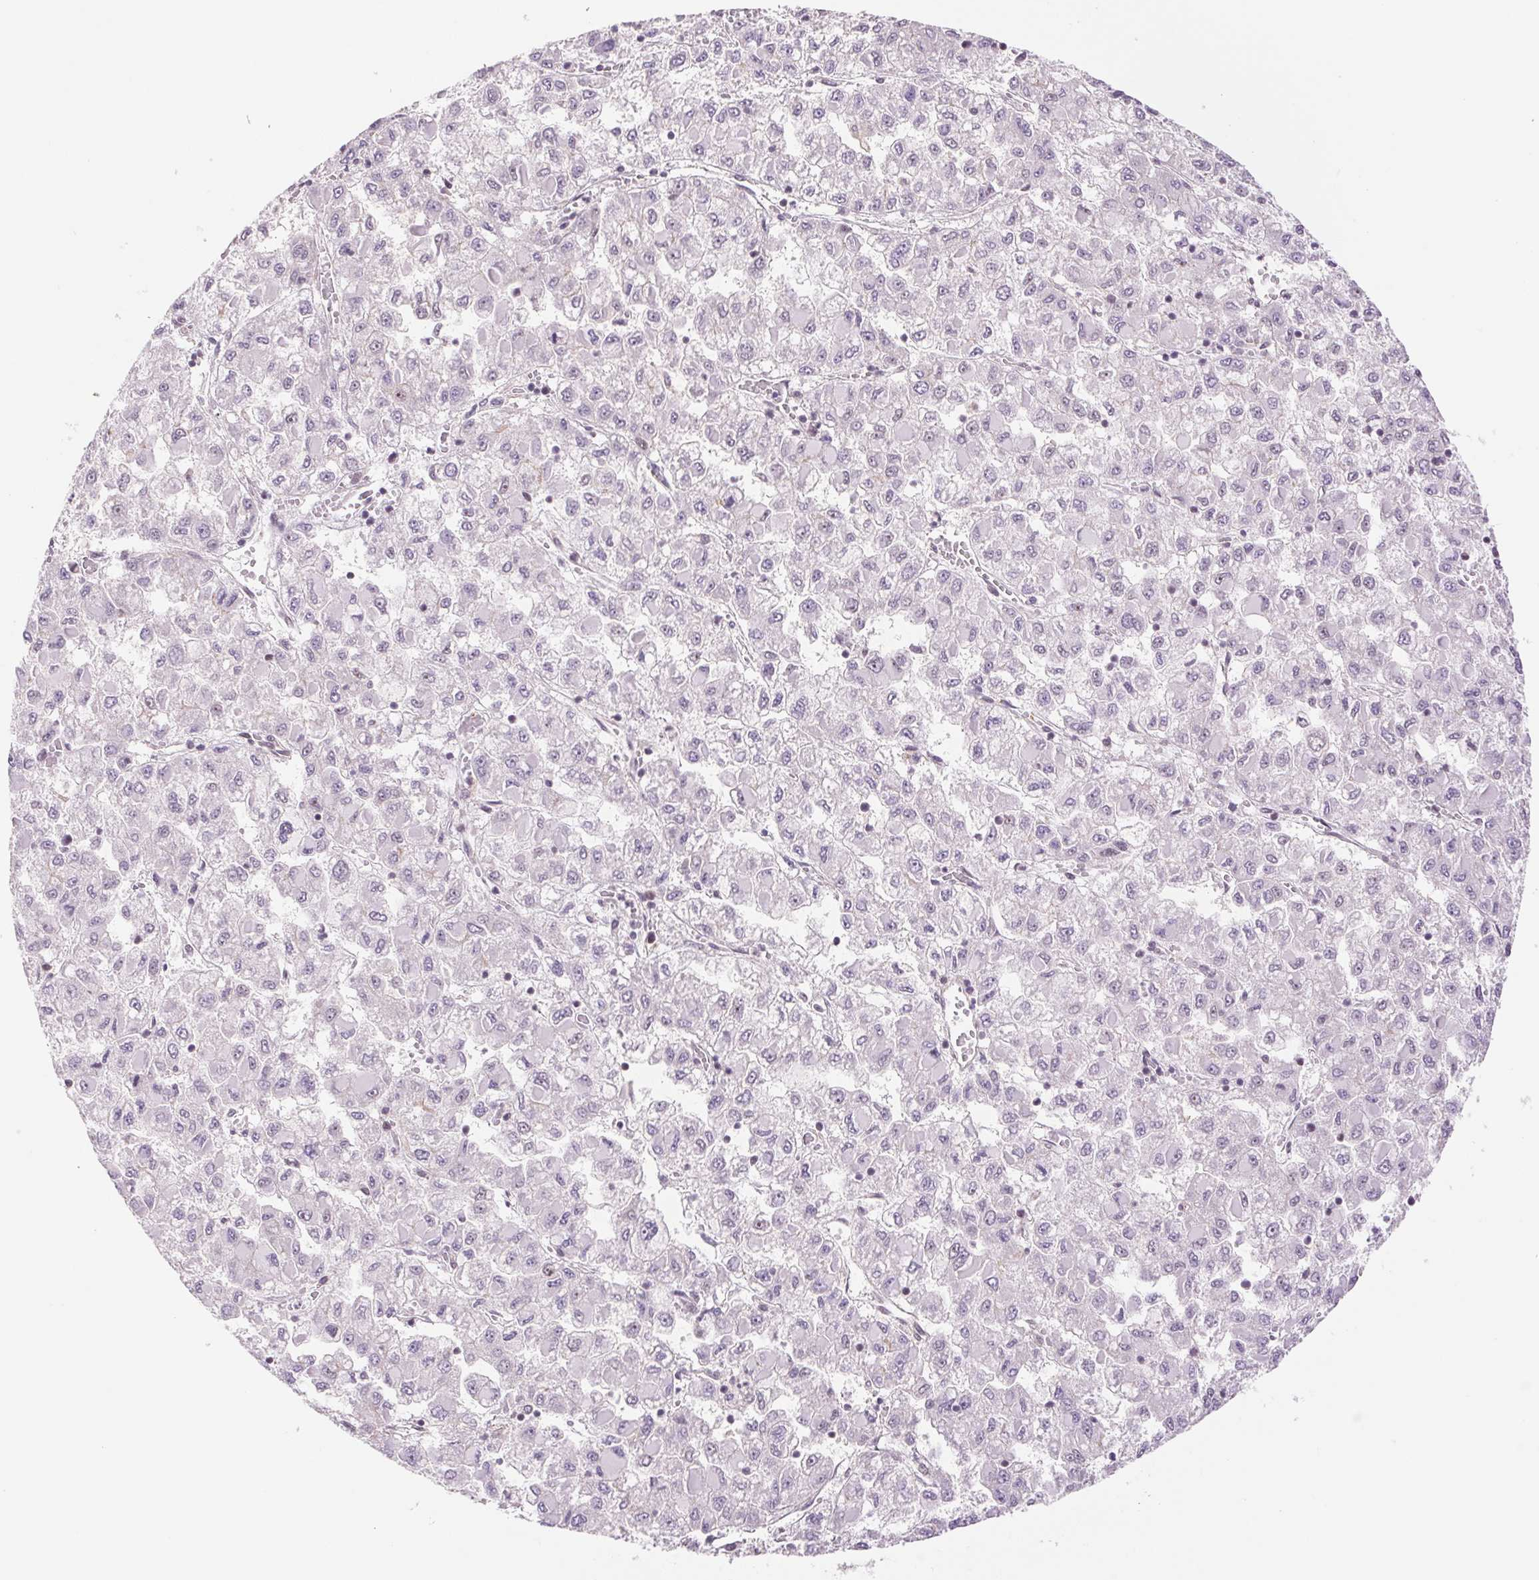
{"staining": {"intensity": "negative", "quantity": "none", "location": "none"}, "tissue": "liver cancer", "cell_type": "Tumor cells", "image_type": "cancer", "snomed": [{"axis": "morphology", "description": "Carcinoma, Hepatocellular, NOS"}, {"axis": "topography", "description": "Liver"}], "caption": "There is no significant staining in tumor cells of liver cancer (hepatocellular carcinoma).", "gene": "CWC25", "patient": {"sex": "male", "age": 40}}